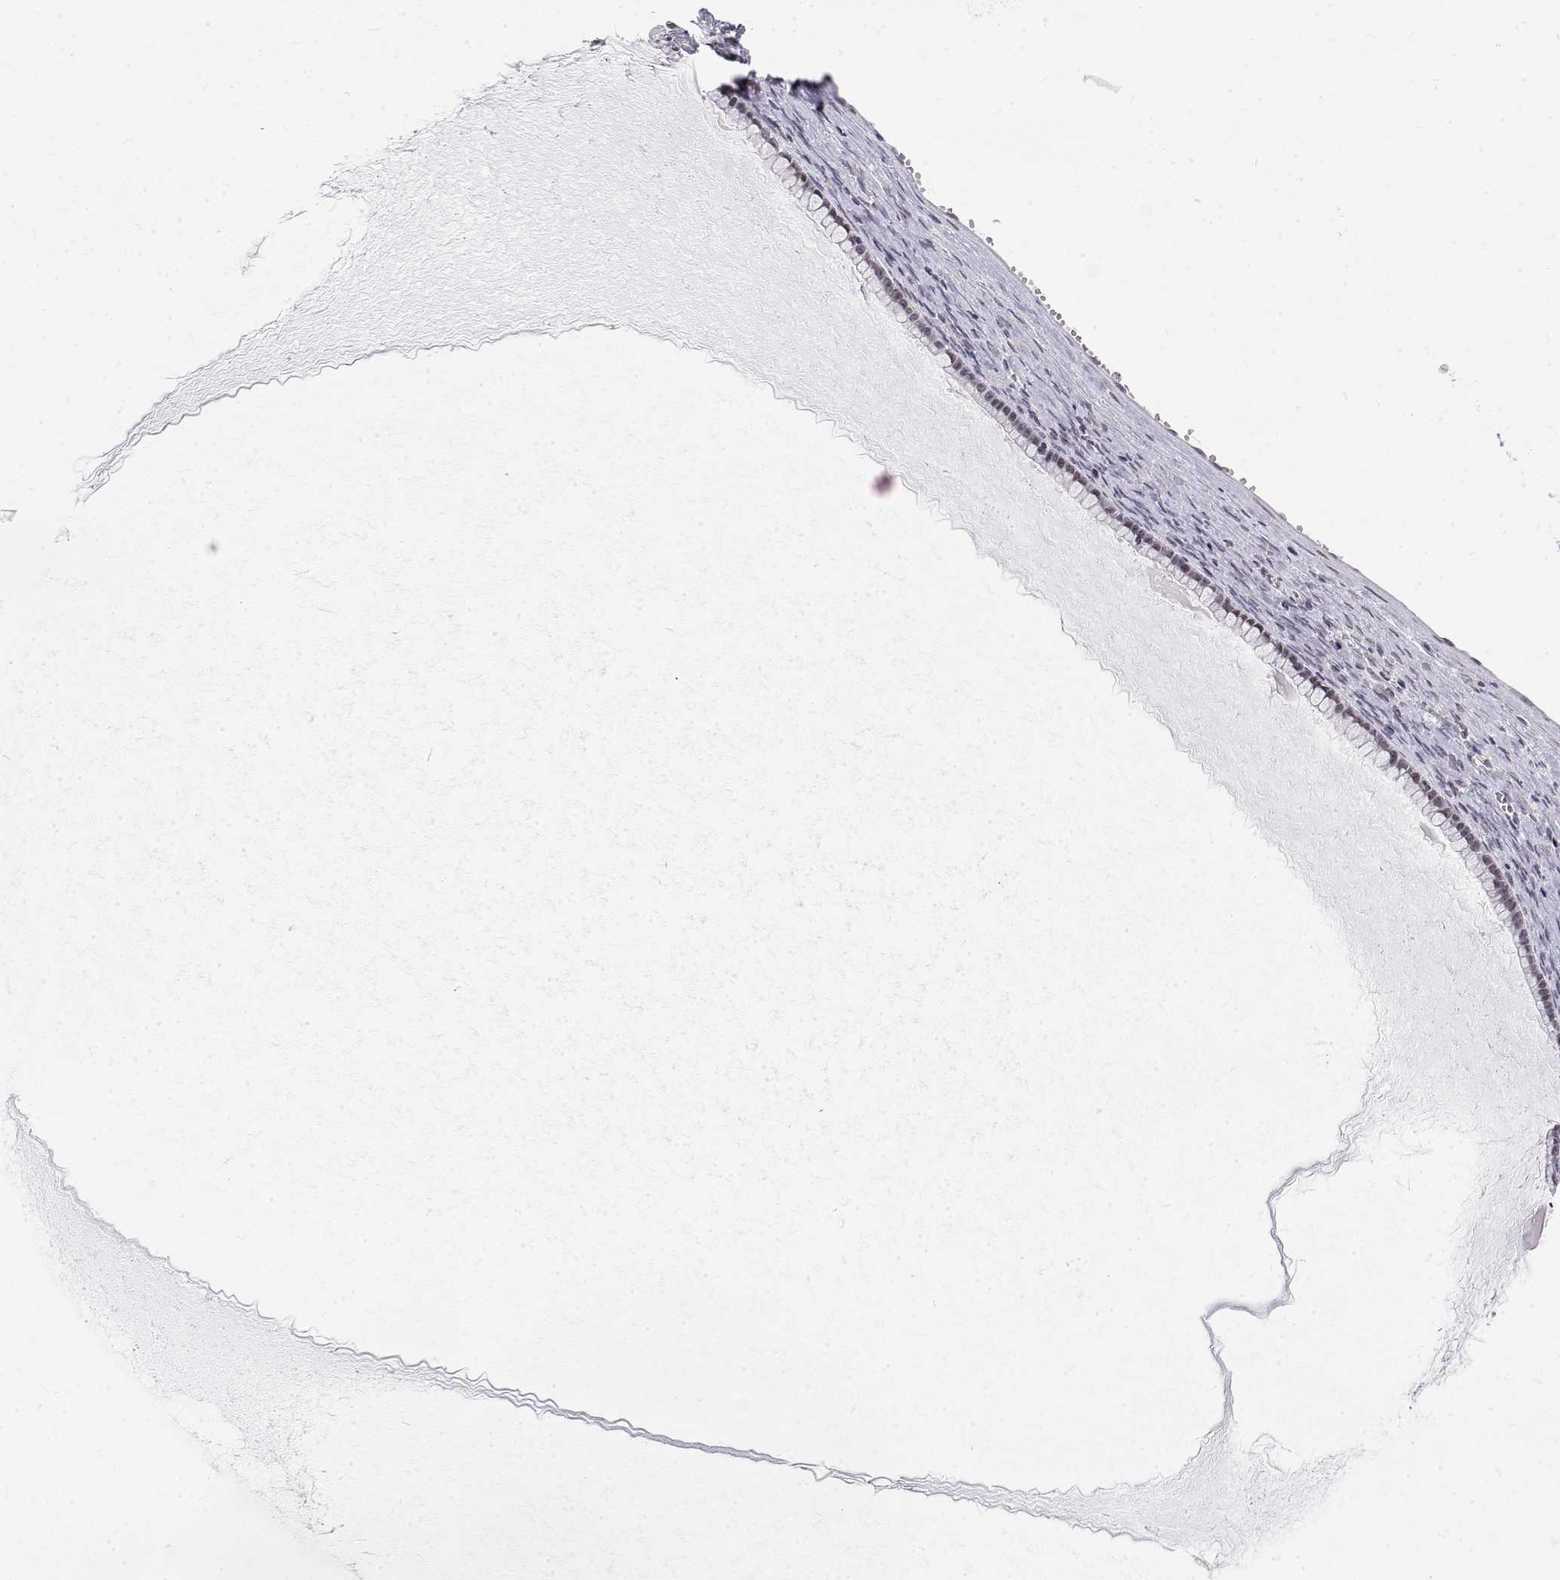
{"staining": {"intensity": "weak", "quantity": "<25%", "location": "nuclear"}, "tissue": "ovarian cancer", "cell_type": "Tumor cells", "image_type": "cancer", "snomed": [{"axis": "morphology", "description": "Cystadenocarcinoma, mucinous, NOS"}, {"axis": "topography", "description": "Ovary"}], "caption": "This is an immunohistochemistry micrograph of human ovarian cancer (mucinous cystadenocarcinoma). There is no expression in tumor cells.", "gene": "ZNF532", "patient": {"sex": "female", "age": 41}}